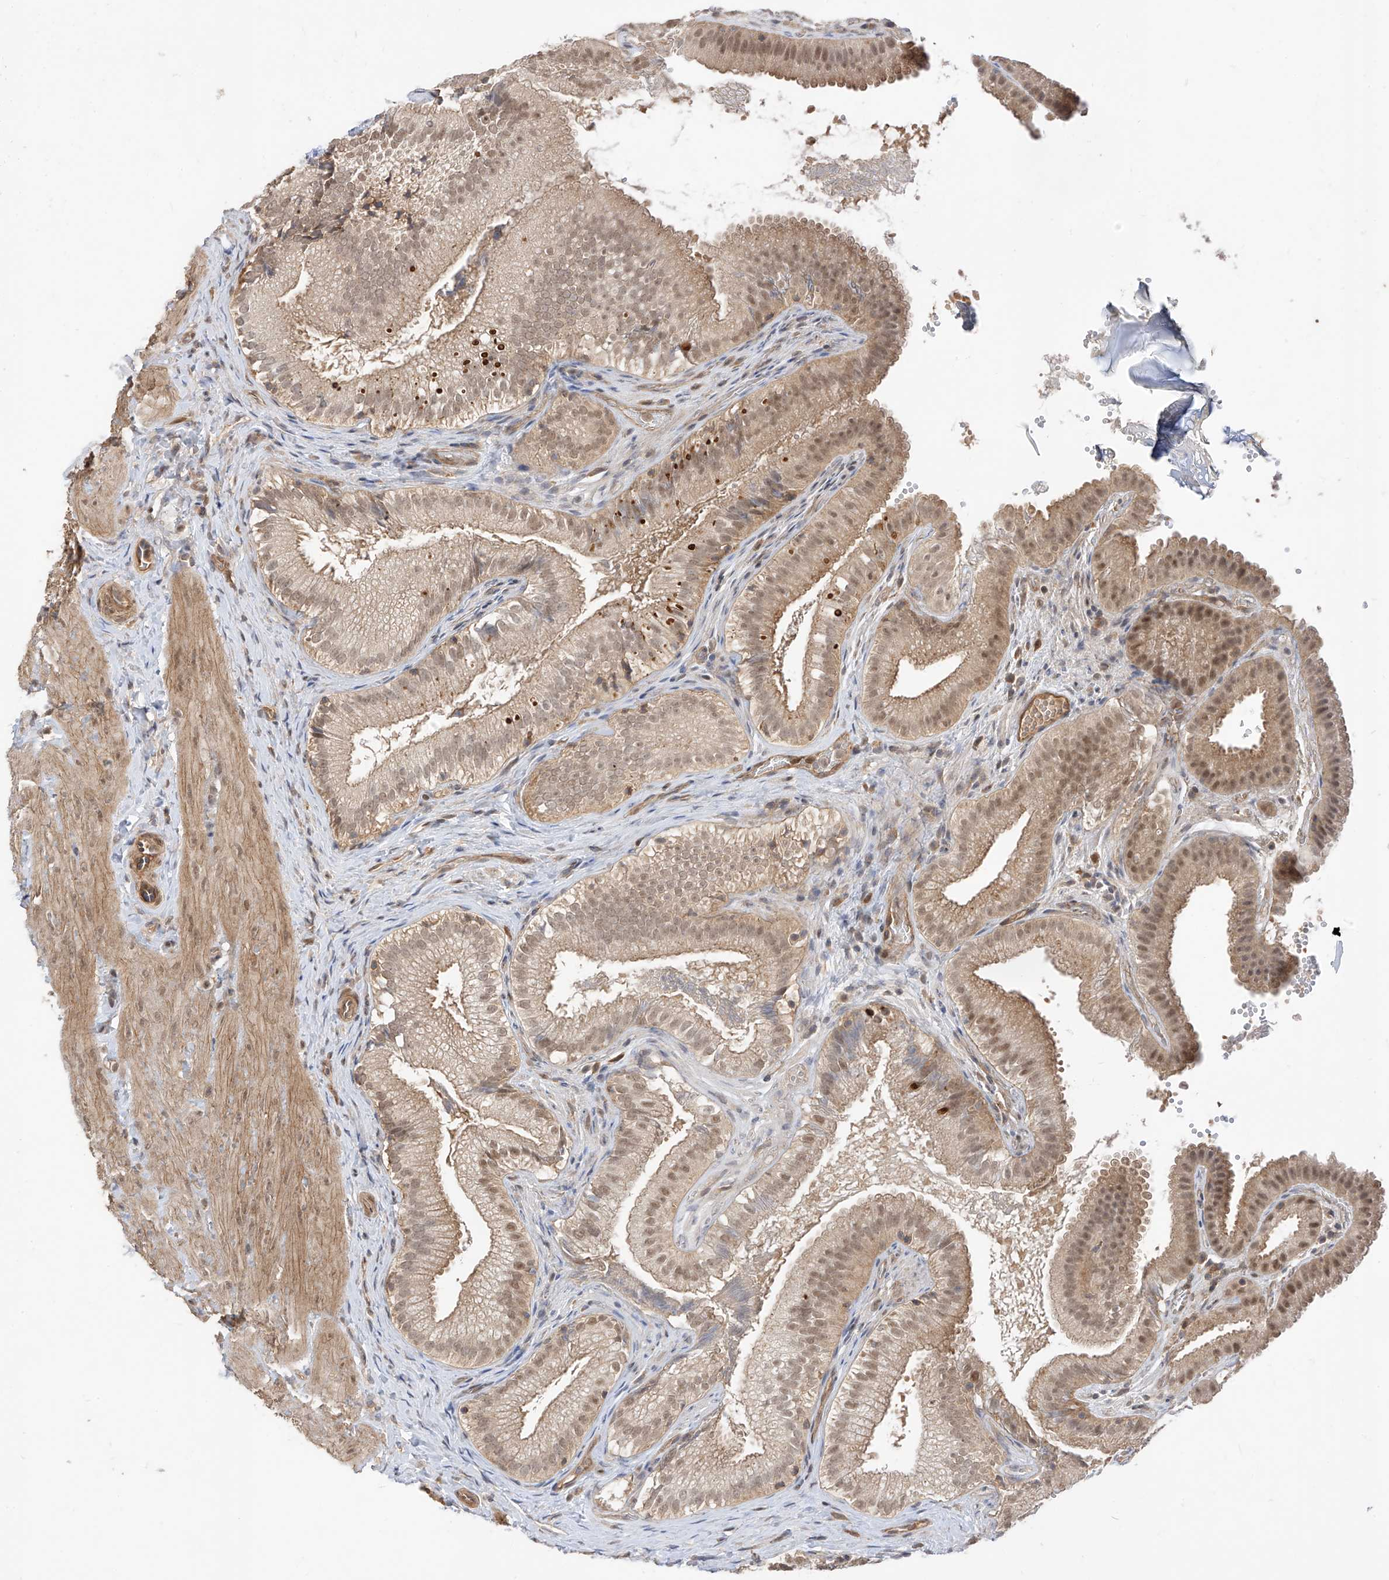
{"staining": {"intensity": "moderate", "quantity": ">75%", "location": "nuclear"}, "tissue": "gallbladder", "cell_type": "Glandular cells", "image_type": "normal", "snomed": [{"axis": "morphology", "description": "Normal tissue, NOS"}, {"axis": "topography", "description": "Gallbladder"}], "caption": "Protein staining displays moderate nuclear positivity in about >75% of glandular cells in normal gallbladder. The protein of interest is shown in brown color, while the nuclei are stained blue.", "gene": "MRTFA", "patient": {"sex": "female", "age": 30}}